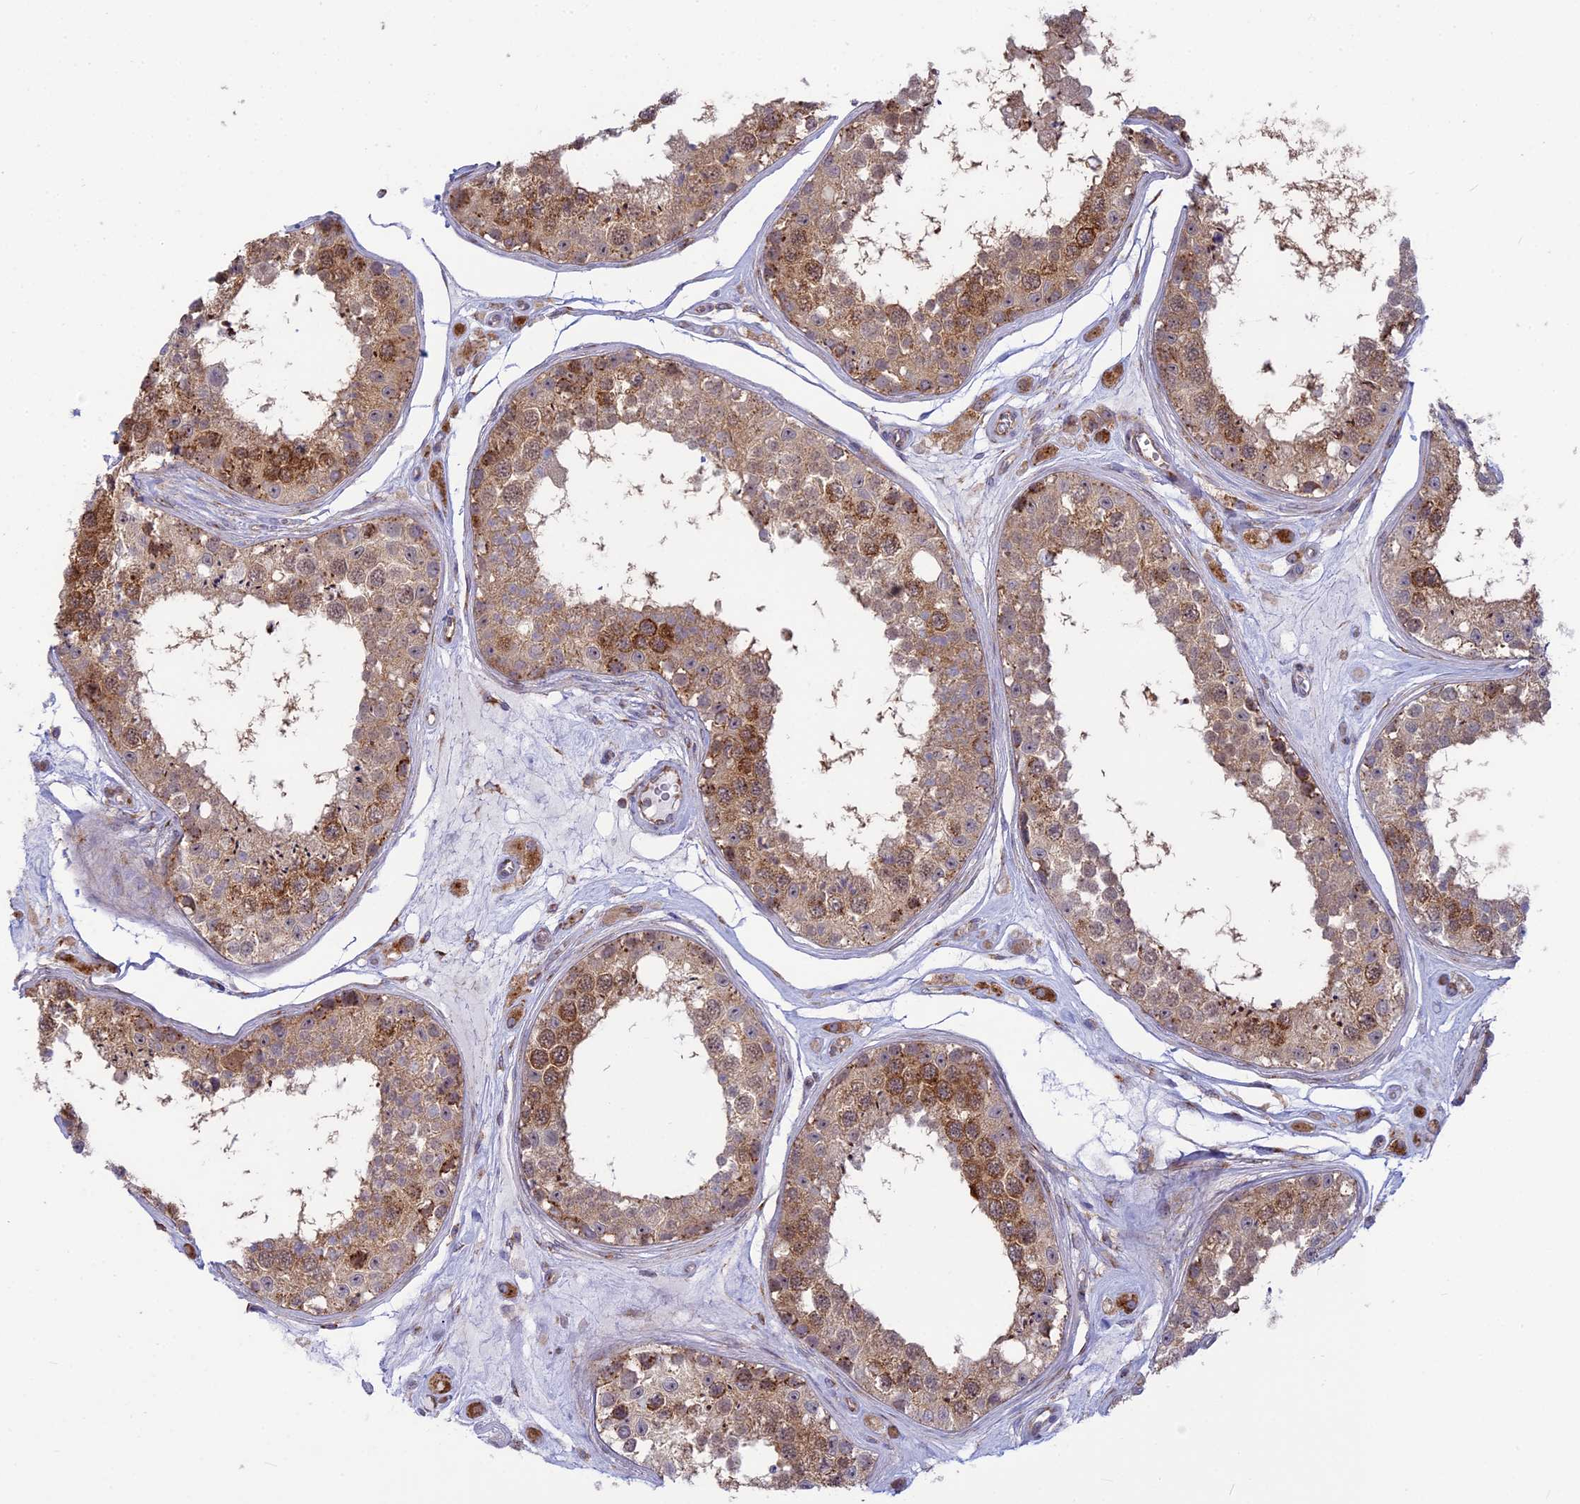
{"staining": {"intensity": "strong", "quantity": "25%-75%", "location": "cytoplasmic/membranous"}, "tissue": "testis", "cell_type": "Cells in seminiferous ducts", "image_type": "normal", "snomed": [{"axis": "morphology", "description": "Normal tissue, NOS"}, {"axis": "topography", "description": "Testis"}], "caption": "Strong cytoplasmic/membranous expression is identified in approximately 25%-75% of cells in seminiferous ducts in benign testis. (DAB = brown stain, brightfield microscopy at high magnification).", "gene": "CLINT1", "patient": {"sex": "male", "age": 25}}